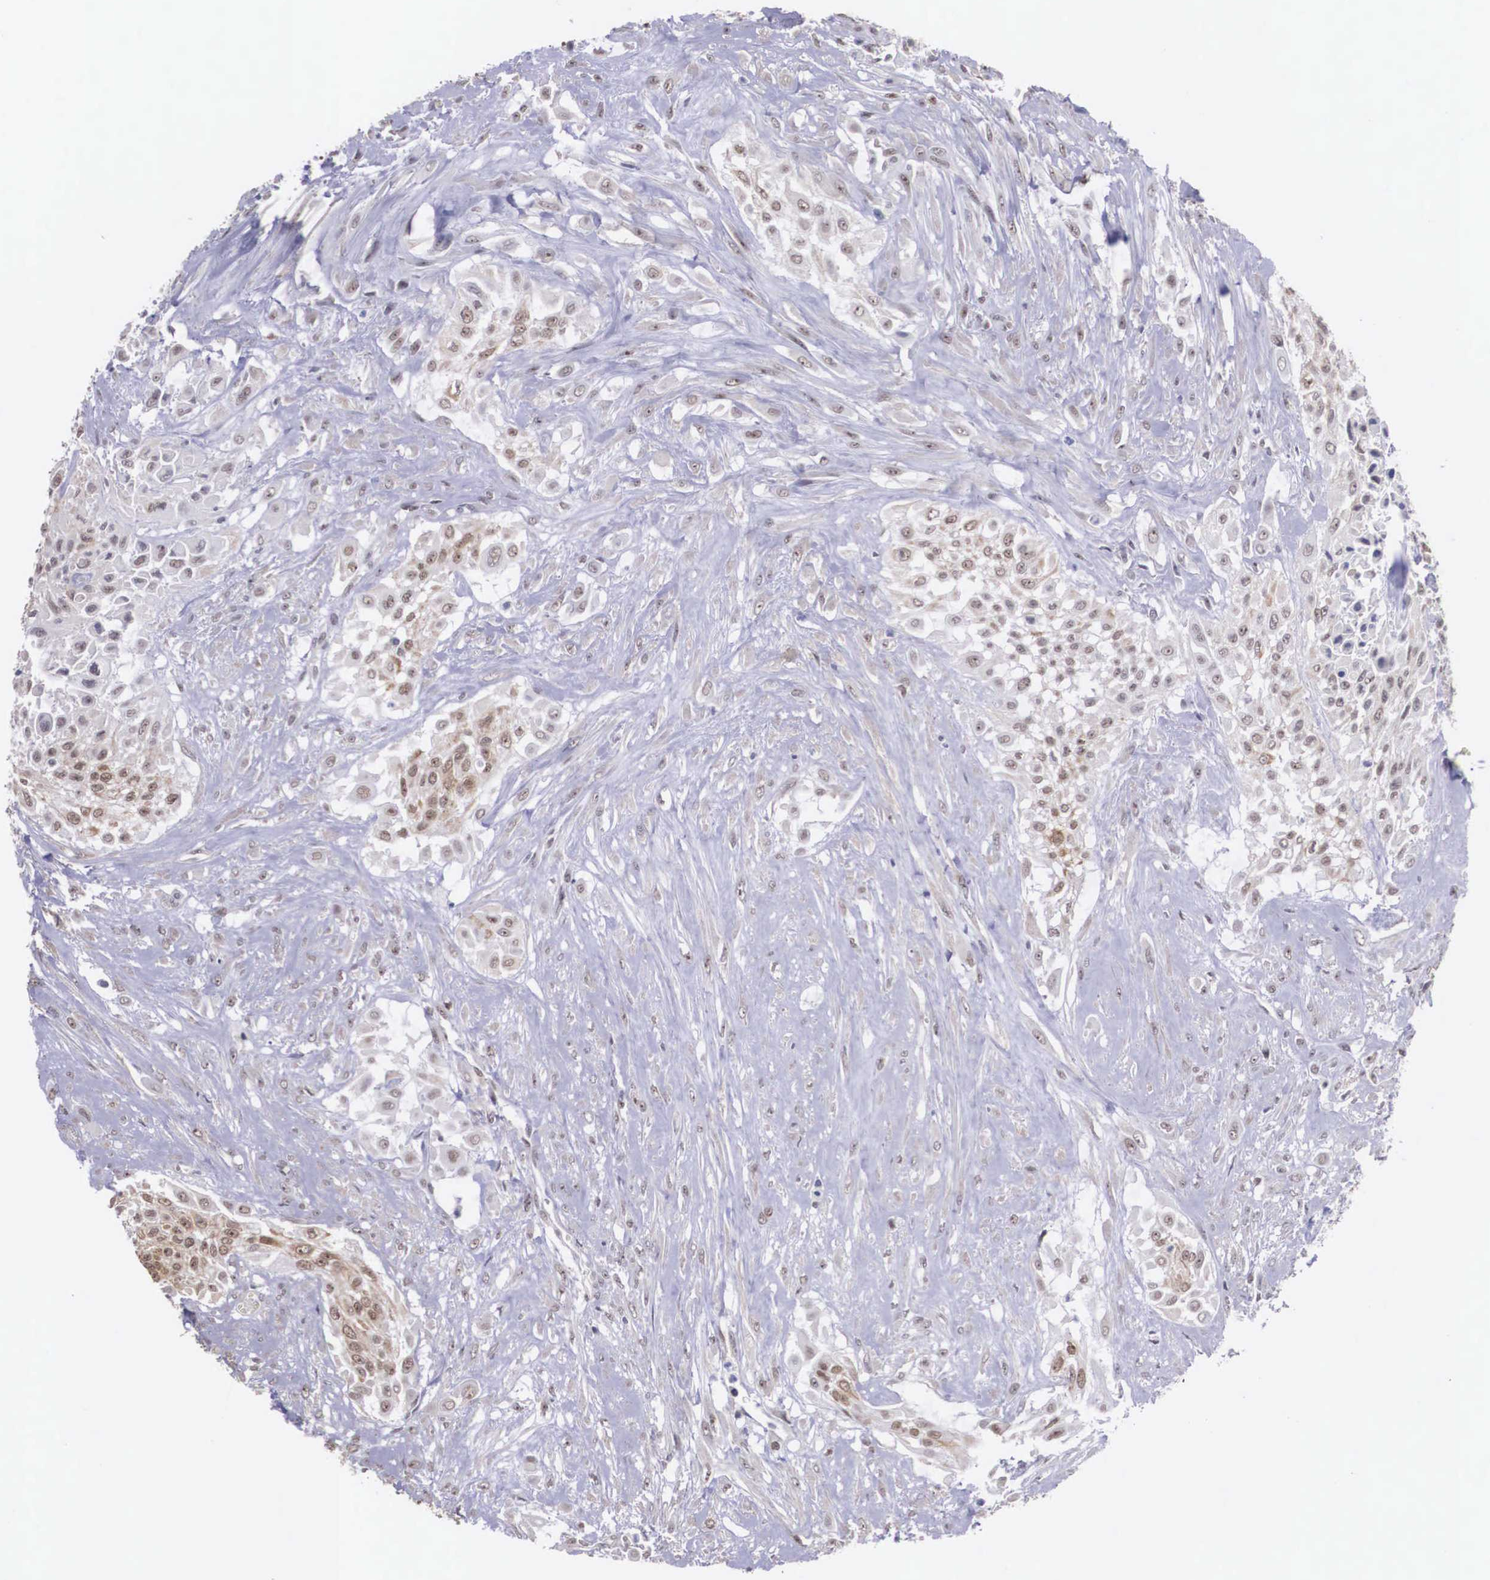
{"staining": {"intensity": "weak", "quantity": "25%-75%", "location": "nuclear"}, "tissue": "urothelial cancer", "cell_type": "Tumor cells", "image_type": "cancer", "snomed": [{"axis": "morphology", "description": "Urothelial carcinoma, High grade"}, {"axis": "topography", "description": "Urinary bladder"}], "caption": "High-grade urothelial carcinoma stained with a brown dye reveals weak nuclear positive expression in approximately 25%-75% of tumor cells.", "gene": "ZNF275", "patient": {"sex": "male", "age": 57}}